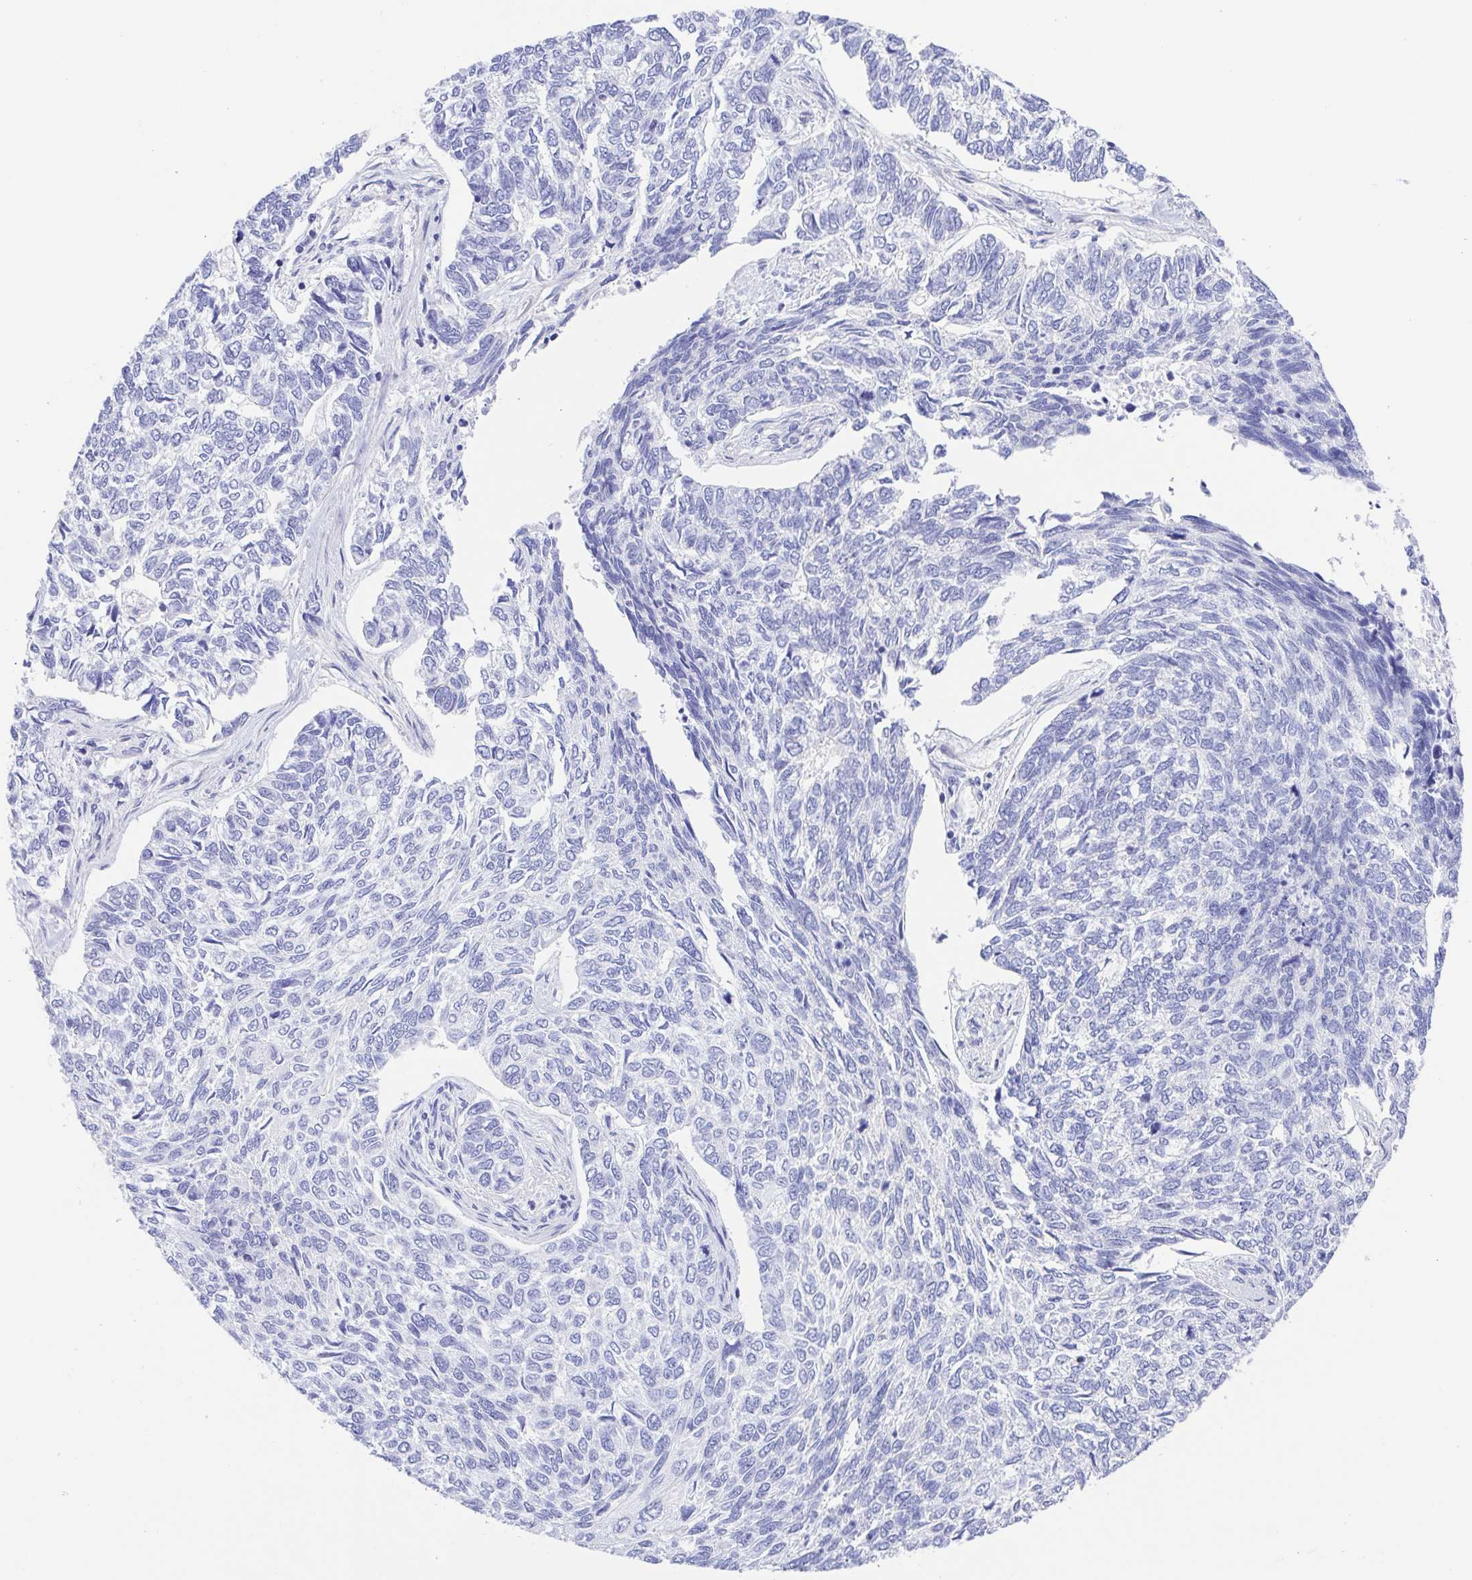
{"staining": {"intensity": "negative", "quantity": "none", "location": "none"}, "tissue": "skin cancer", "cell_type": "Tumor cells", "image_type": "cancer", "snomed": [{"axis": "morphology", "description": "Basal cell carcinoma"}, {"axis": "topography", "description": "Skin"}], "caption": "Histopathology image shows no protein expression in tumor cells of skin cancer (basal cell carcinoma) tissue.", "gene": "MUCL3", "patient": {"sex": "female", "age": 65}}